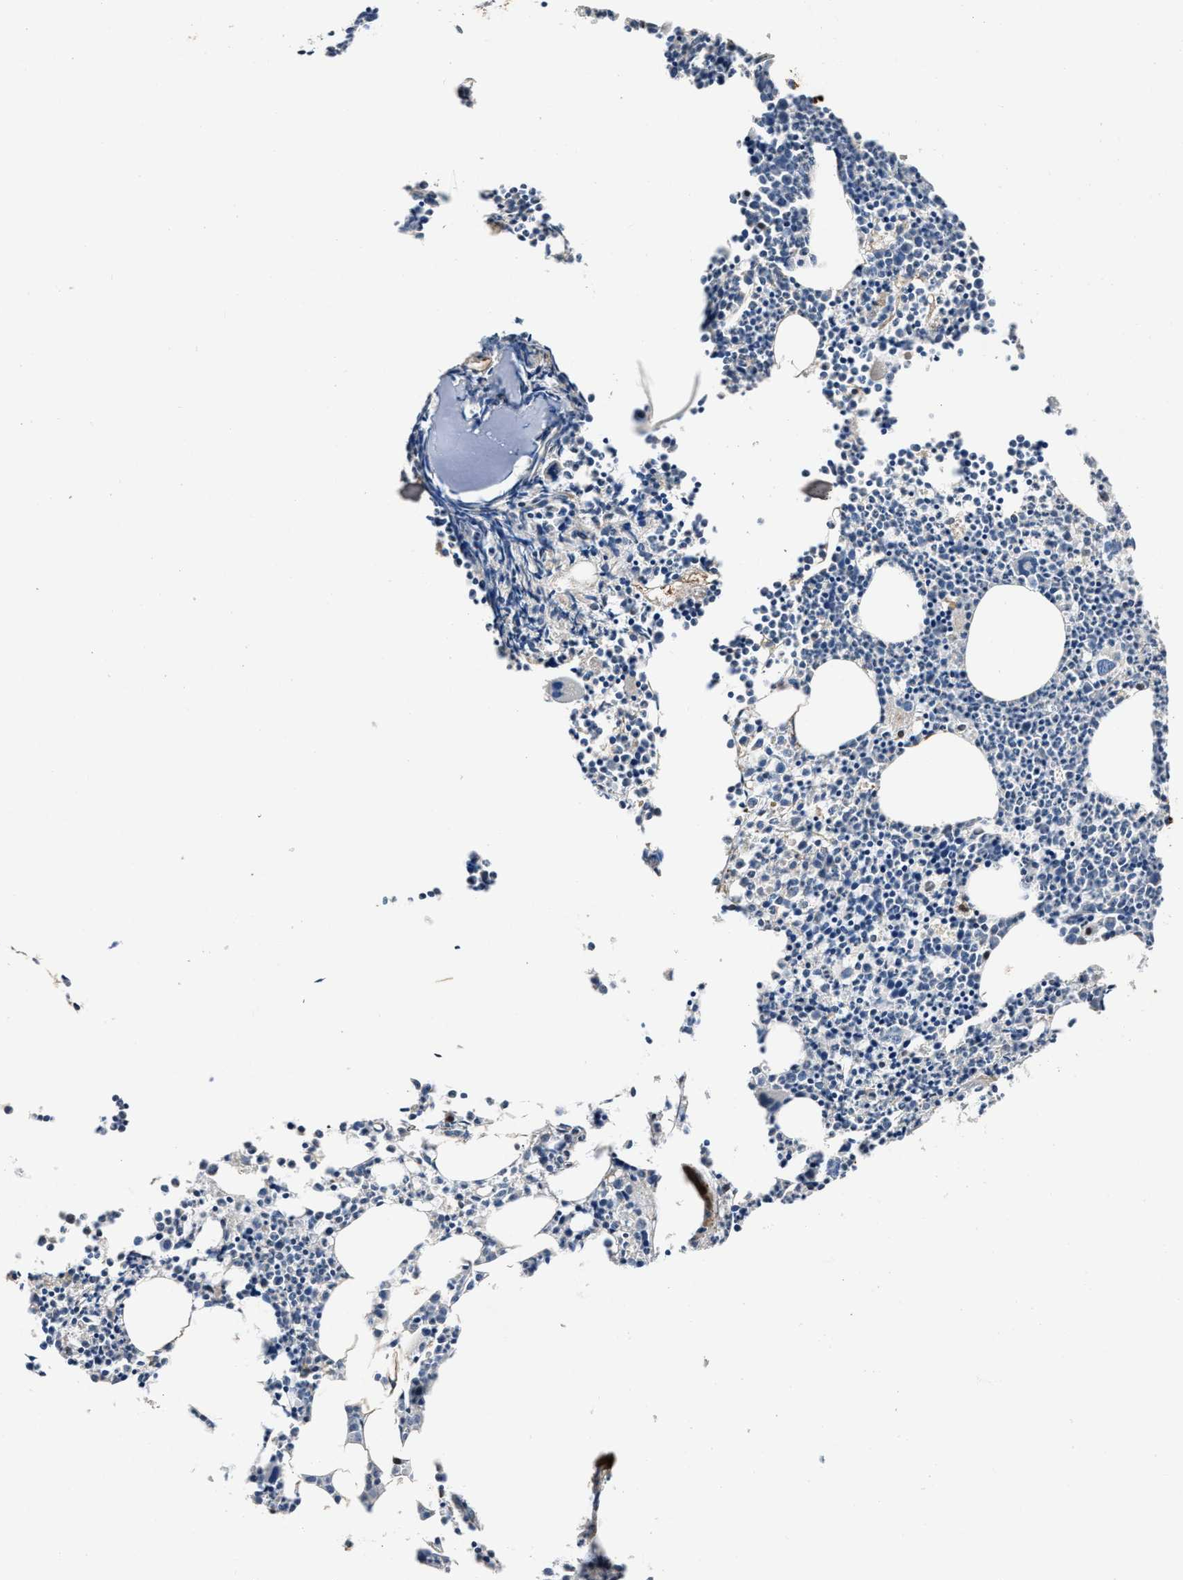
{"staining": {"intensity": "moderate", "quantity": "<25%", "location": "nuclear"}, "tissue": "bone marrow", "cell_type": "Hematopoietic cells", "image_type": "normal", "snomed": [{"axis": "morphology", "description": "Normal tissue, NOS"}, {"axis": "morphology", "description": "Inflammation, NOS"}, {"axis": "topography", "description": "Bone marrow"}], "caption": "The histopathology image shows a brown stain indicating the presence of a protein in the nuclear of hematopoietic cells in bone marrow.", "gene": "NSUN5", "patient": {"sex": "female", "age": 53}}